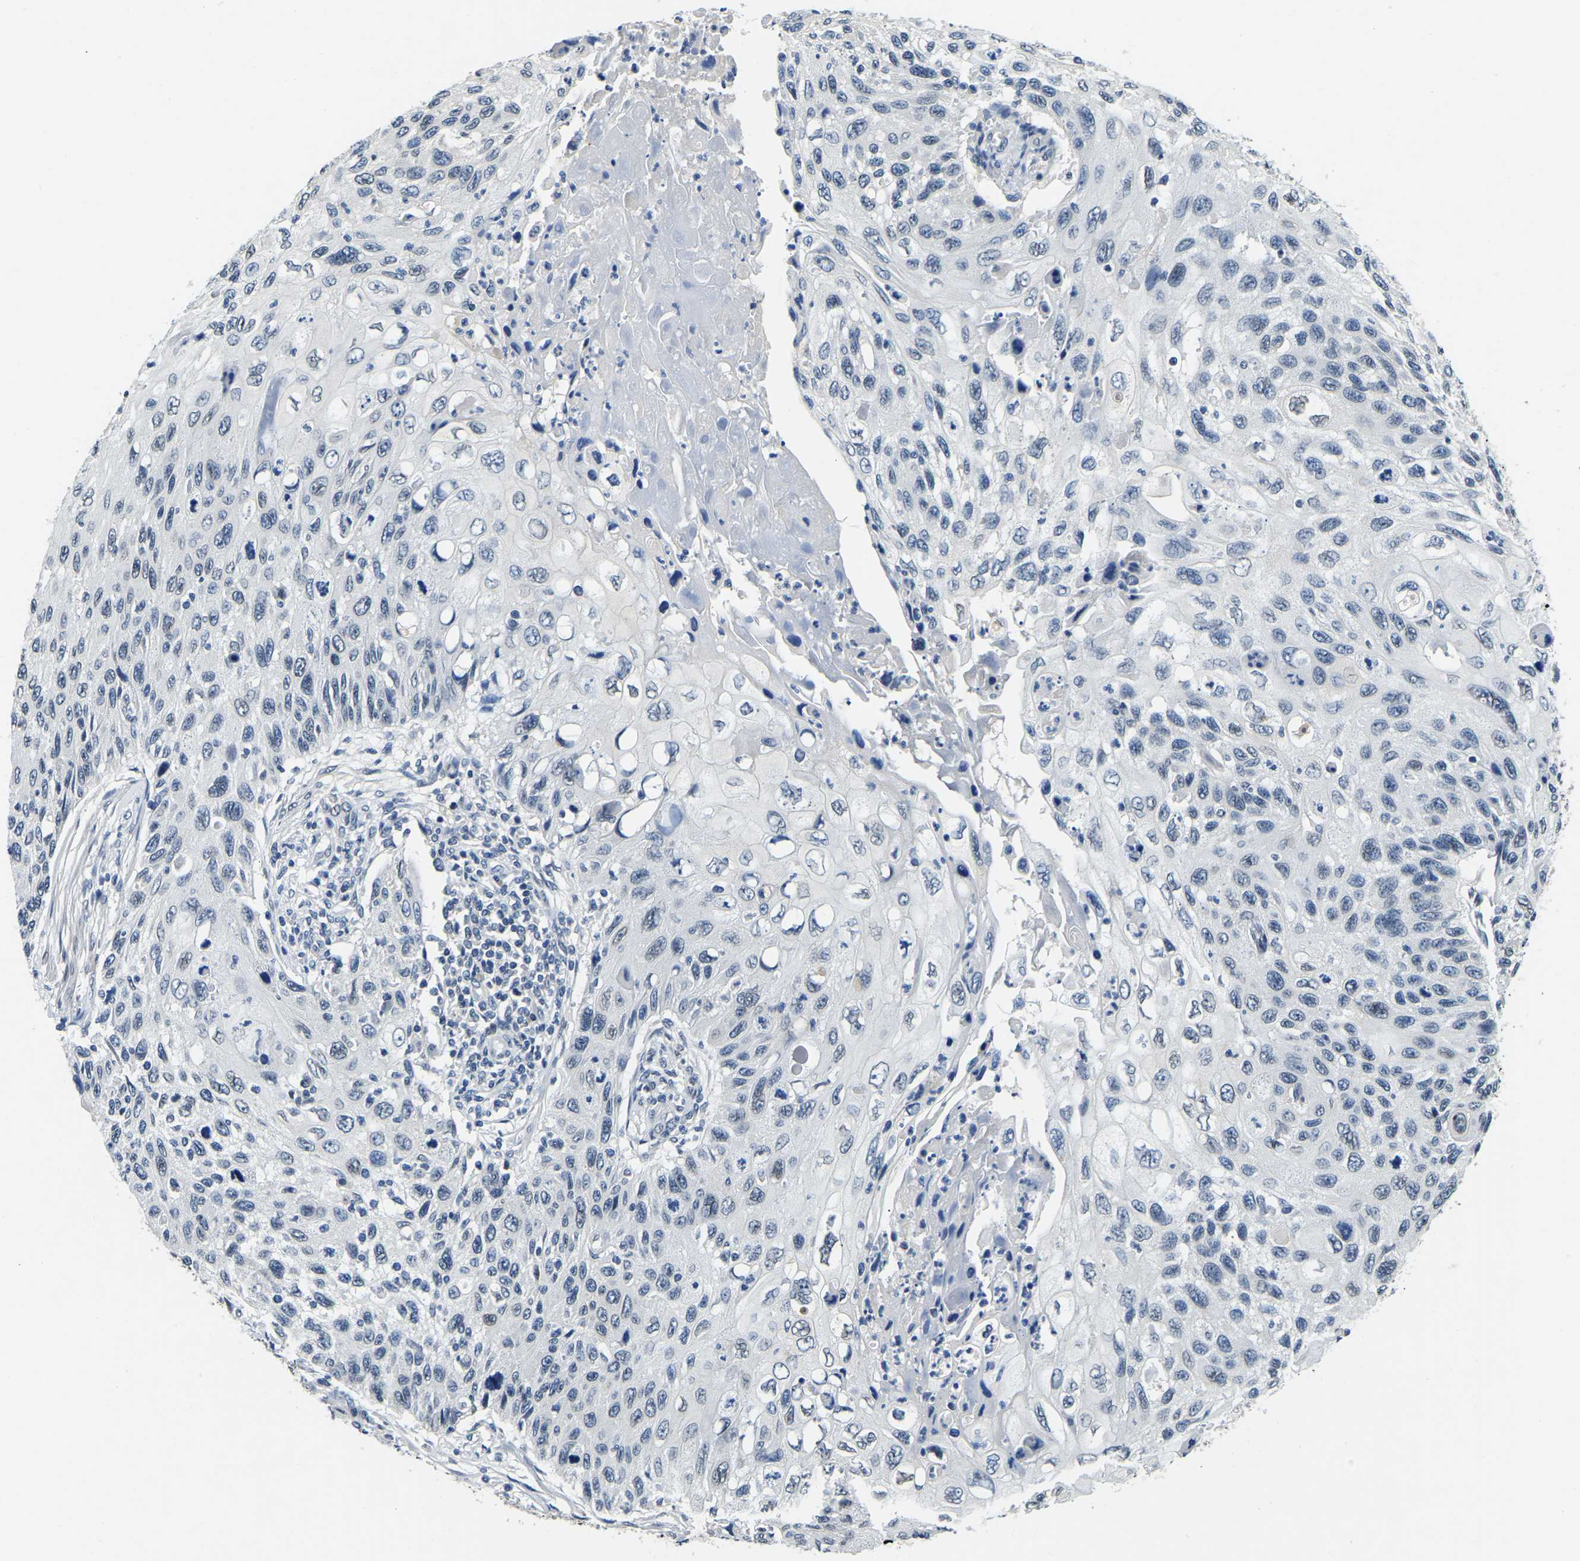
{"staining": {"intensity": "negative", "quantity": "none", "location": "none"}, "tissue": "cervical cancer", "cell_type": "Tumor cells", "image_type": "cancer", "snomed": [{"axis": "morphology", "description": "Squamous cell carcinoma, NOS"}, {"axis": "topography", "description": "Cervix"}], "caption": "A photomicrograph of human cervical cancer is negative for staining in tumor cells.", "gene": "RANBP2", "patient": {"sex": "female", "age": 70}}